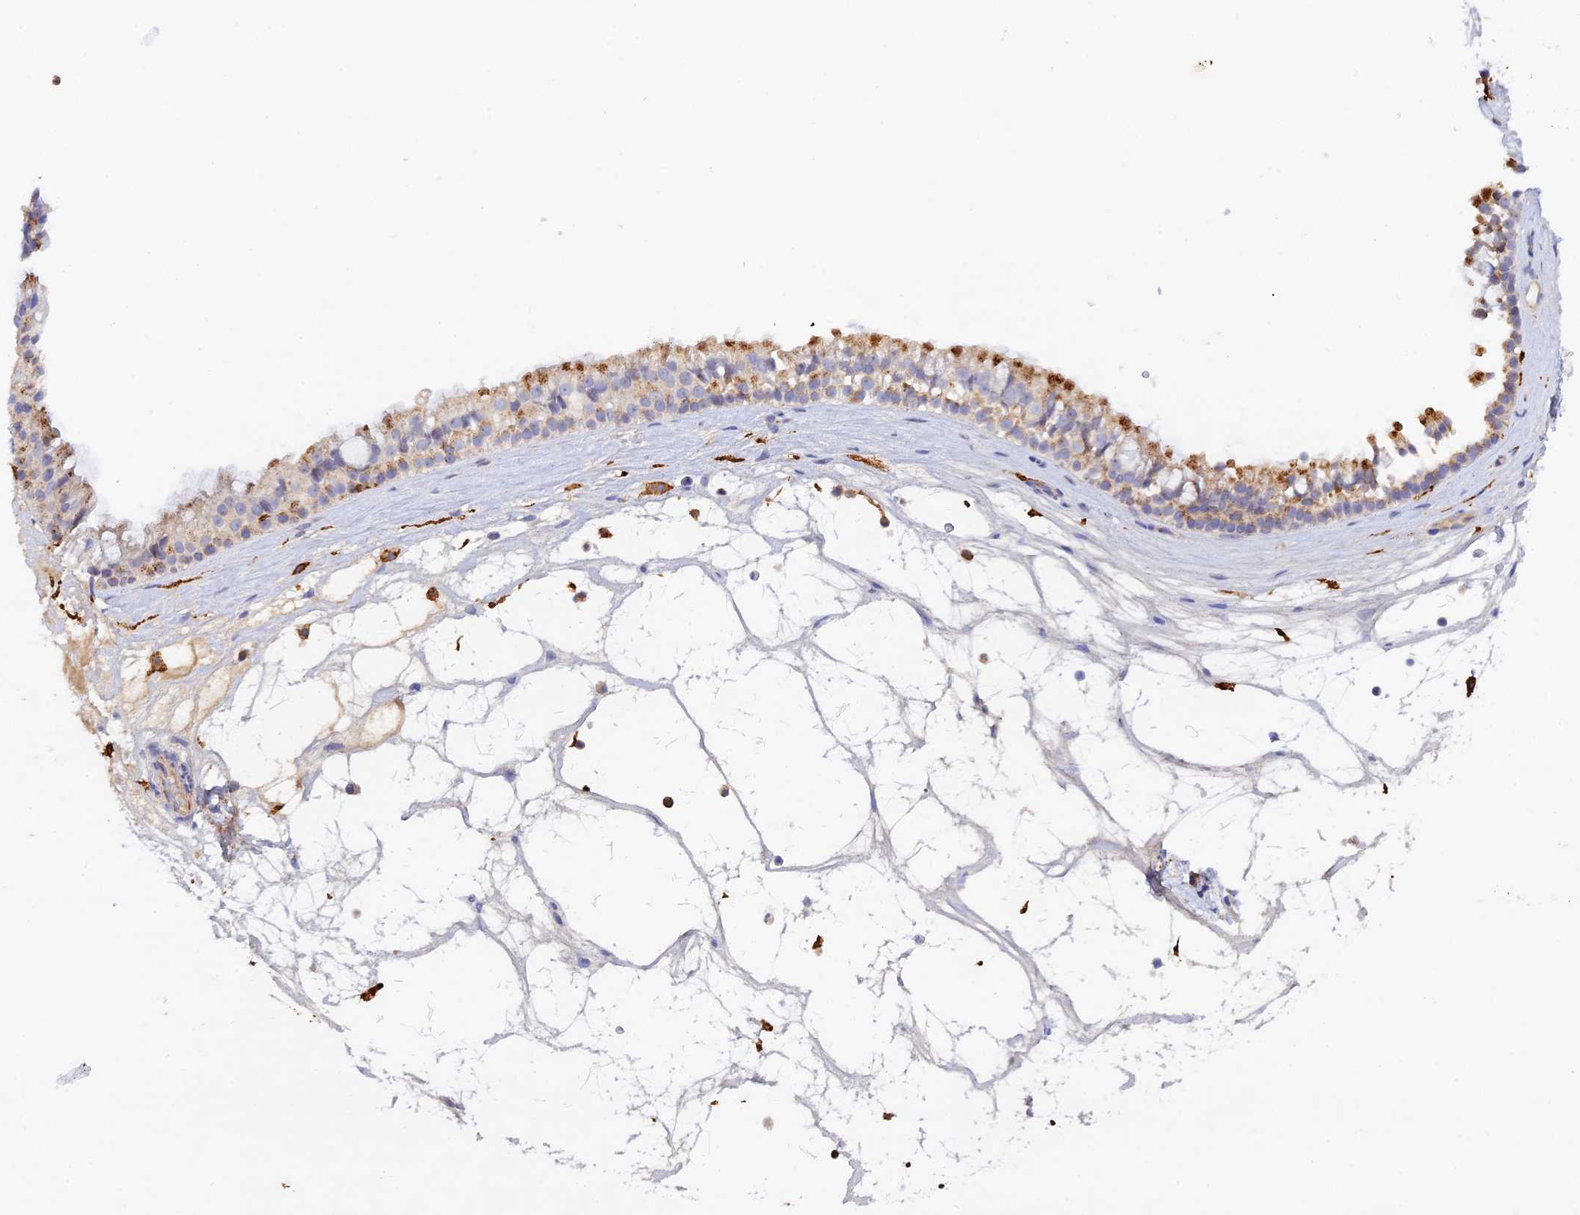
{"staining": {"intensity": "strong", "quantity": "<25%", "location": "cytoplasmic/membranous"}, "tissue": "nasopharynx", "cell_type": "Respiratory epithelial cells", "image_type": "normal", "snomed": [{"axis": "morphology", "description": "Normal tissue, NOS"}, {"axis": "topography", "description": "Nasopharynx"}], "caption": "Immunohistochemistry (IHC) of normal nasopharynx demonstrates medium levels of strong cytoplasmic/membranous expression in about <25% of respiratory epithelial cells. (DAB IHC with brightfield microscopy, high magnification).", "gene": "RPGRIP1L", "patient": {"sex": "male", "age": 64}}